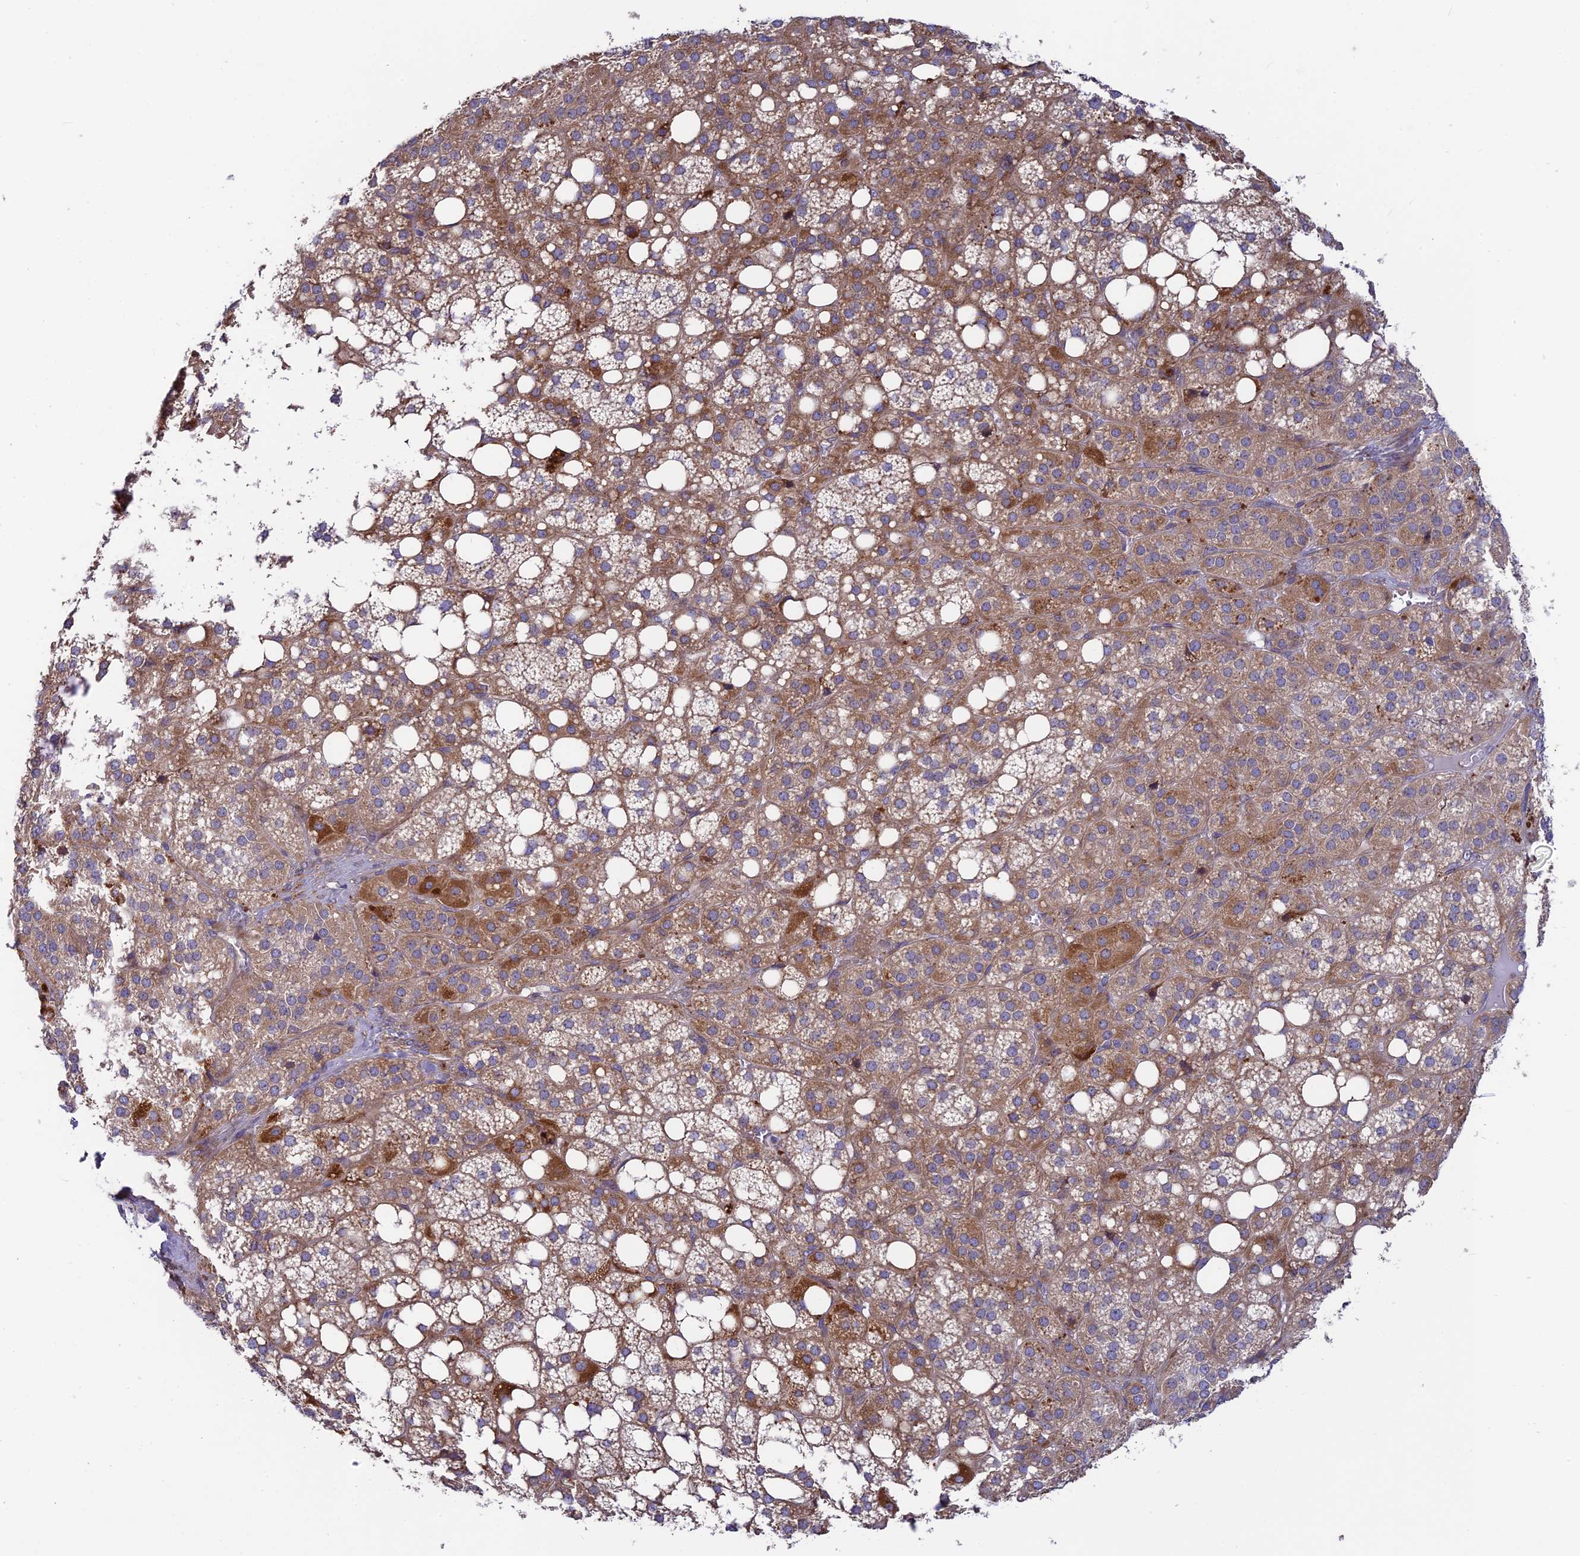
{"staining": {"intensity": "strong", "quantity": "25%-75%", "location": "cytoplasmic/membranous"}, "tissue": "adrenal gland", "cell_type": "Glandular cells", "image_type": "normal", "snomed": [{"axis": "morphology", "description": "Normal tissue, NOS"}, {"axis": "topography", "description": "Adrenal gland"}], "caption": "IHC micrograph of benign adrenal gland: adrenal gland stained using IHC reveals high levels of strong protein expression localized specifically in the cytoplasmic/membranous of glandular cells, appearing as a cytoplasmic/membranous brown color.", "gene": "BLTP2", "patient": {"sex": "female", "age": 59}}